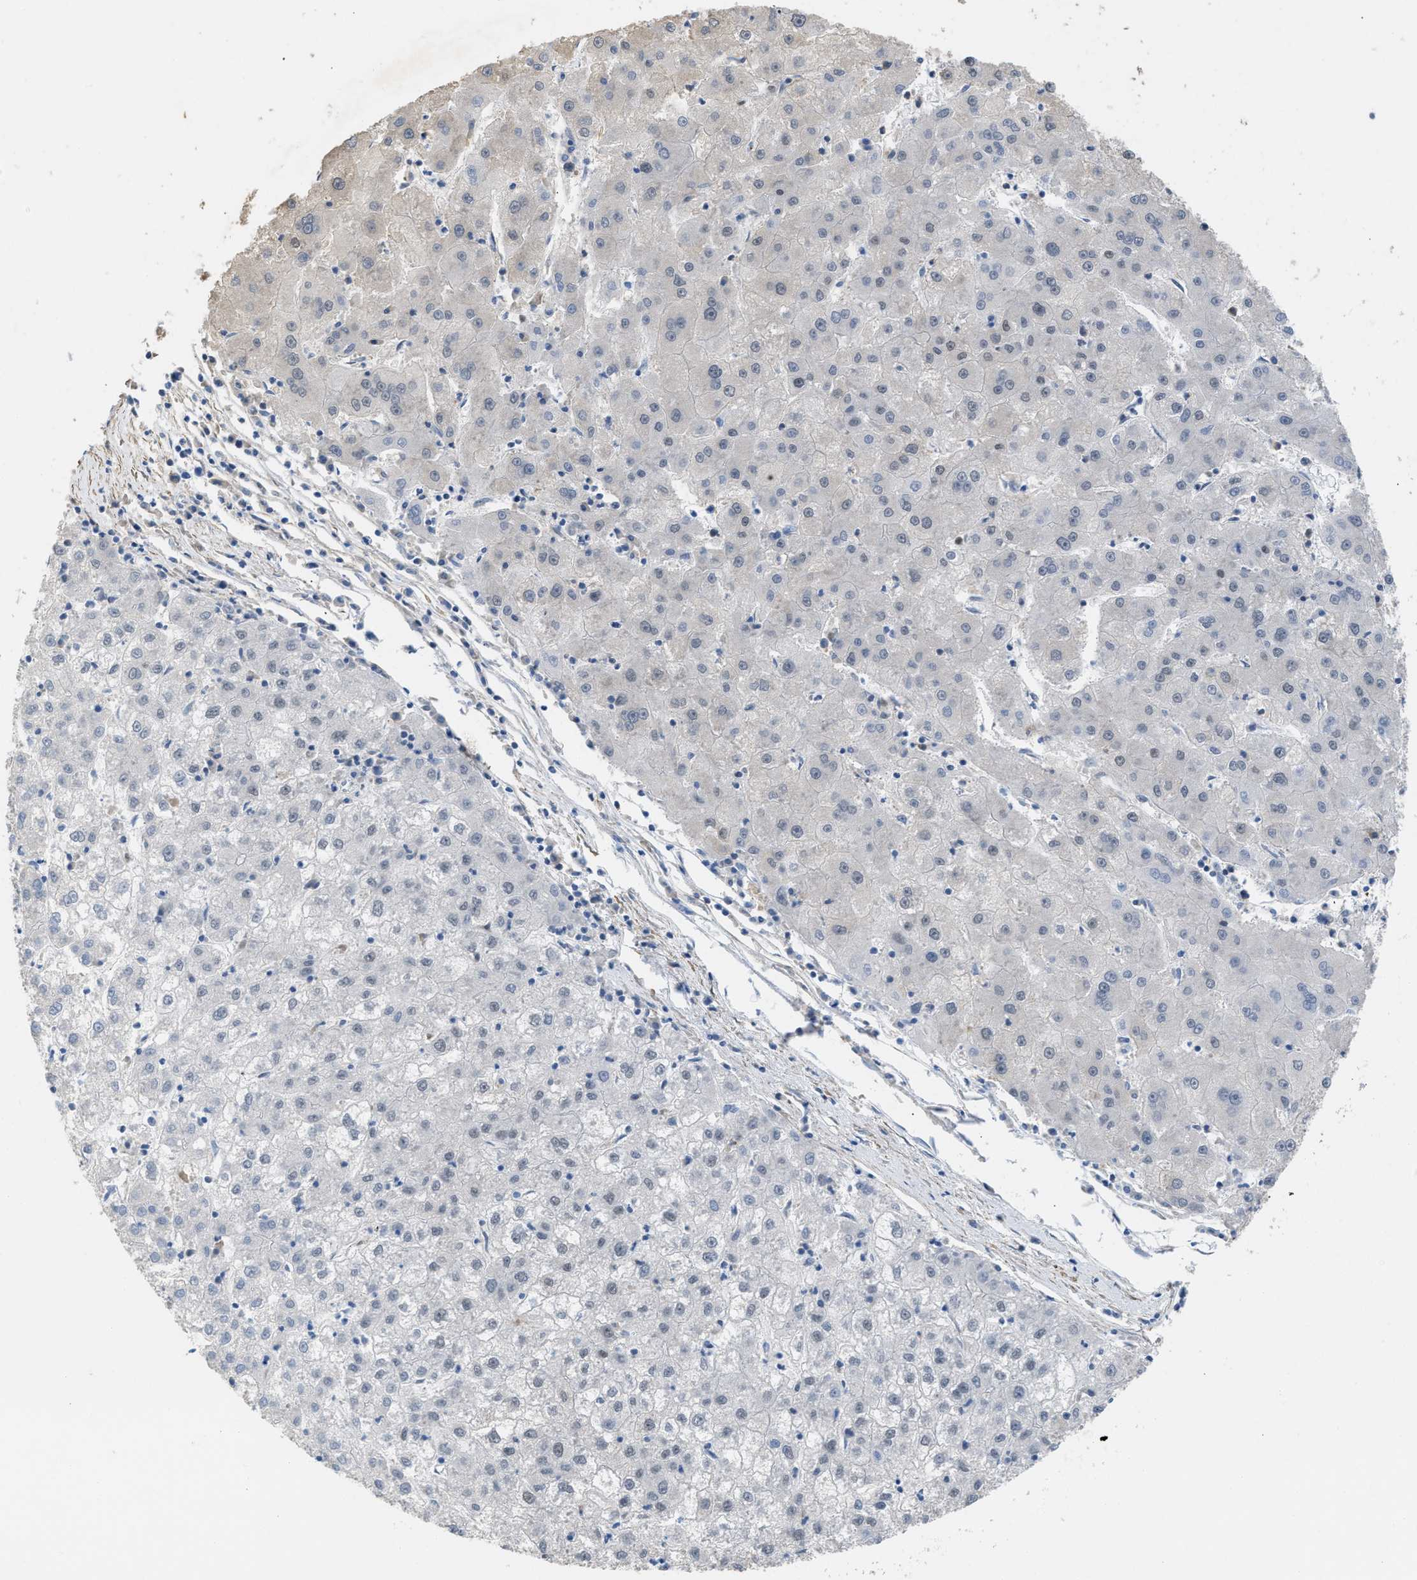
{"staining": {"intensity": "weak", "quantity": "<25%", "location": "nuclear"}, "tissue": "liver cancer", "cell_type": "Tumor cells", "image_type": "cancer", "snomed": [{"axis": "morphology", "description": "Carcinoma, Hepatocellular, NOS"}, {"axis": "topography", "description": "Liver"}], "caption": "Photomicrograph shows no significant protein positivity in tumor cells of hepatocellular carcinoma (liver).", "gene": "SCAF4", "patient": {"sex": "male", "age": 72}}